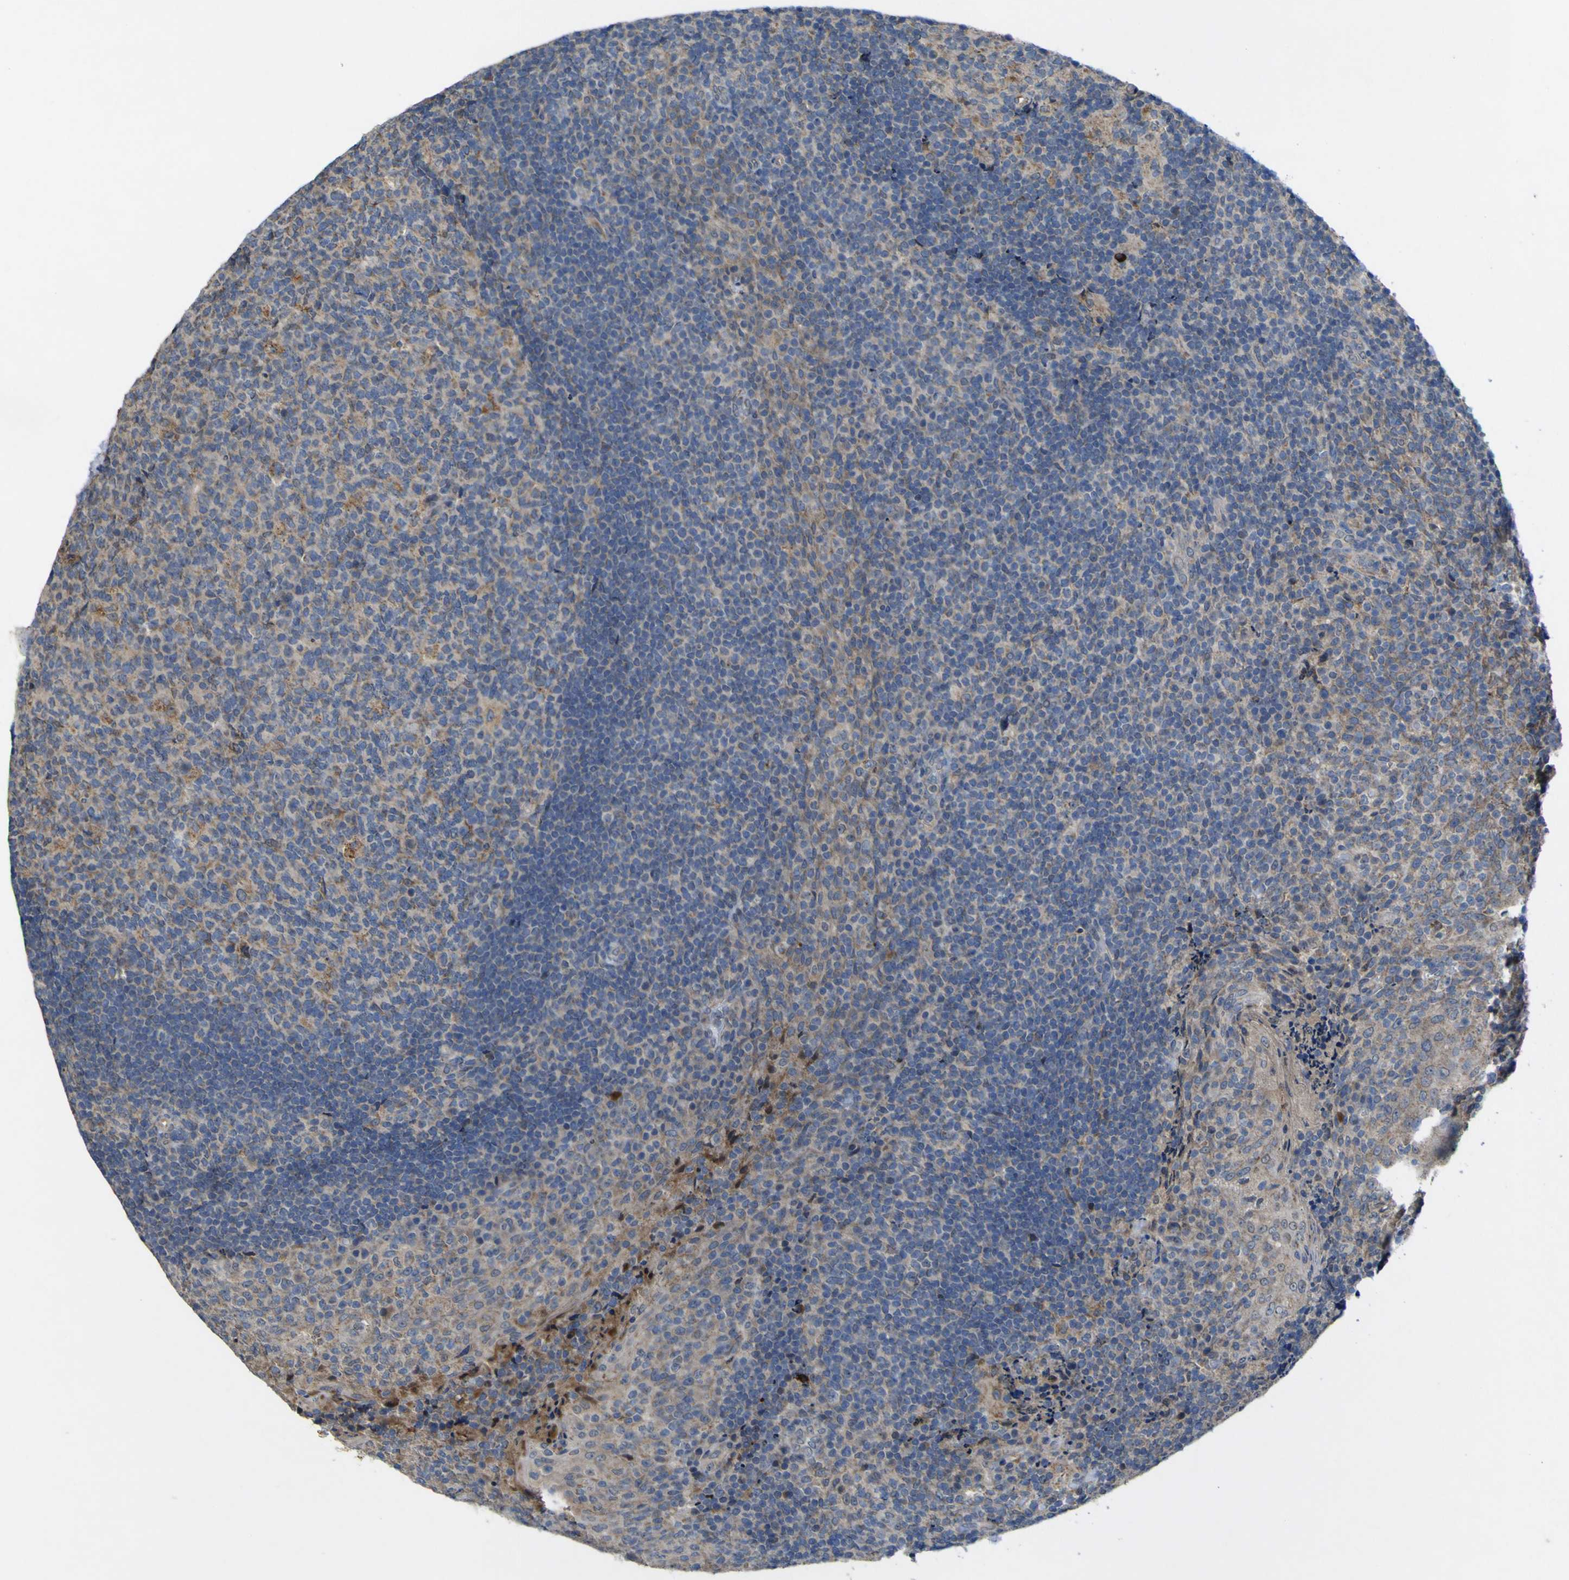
{"staining": {"intensity": "weak", "quantity": ">75%", "location": "cytoplasmic/membranous"}, "tissue": "tonsil", "cell_type": "Germinal center cells", "image_type": "normal", "snomed": [{"axis": "morphology", "description": "Normal tissue, NOS"}, {"axis": "topography", "description": "Tonsil"}], "caption": "High-power microscopy captured an IHC micrograph of benign tonsil, revealing weak cytoplasmic/membranous staining in approximately >75% of germinal center cells.", "gene": "IRAK2", "patient": {"sex": "male", "age": 17}}